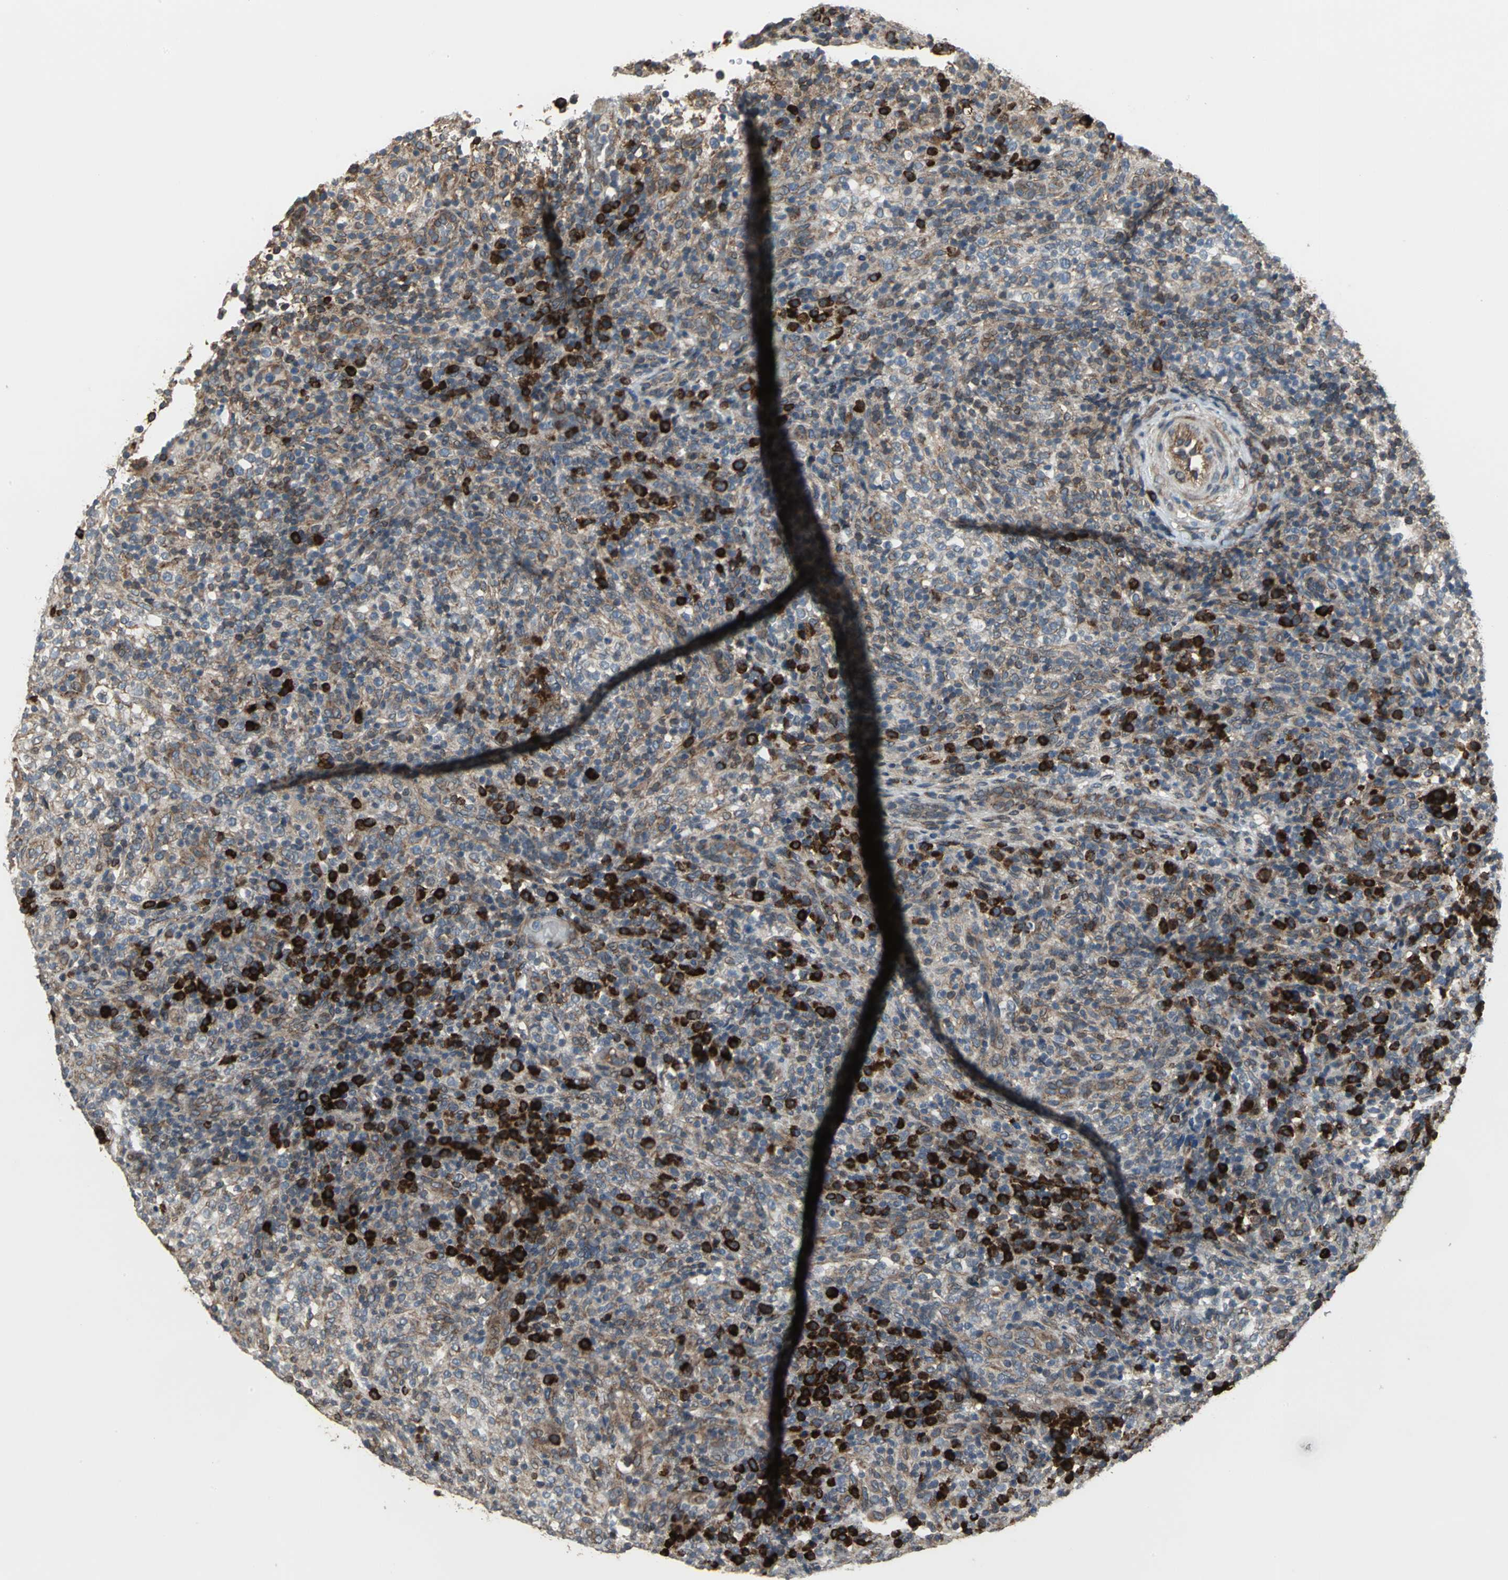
{"staining": {"intensity": "moderate", "quantity": "25%-75%", "location": "cytoplasmic/membranous"}, "tissue": "lymphoma", "cell_type": "Tumor cells", "image_type": "cancer", "snomed": [{"axis": "morphology", "description": "Malignant lymphoma, non-Hodgkin's type, High grade"}, {"axis": "topography", "description": "Lymph node"}], "caption": "High-grade malignant lymphoma, non-Hodgkin's type was stained to show a protein in brown. There is medium levels of moderate cytoplasmic/membranous positivity in about 25%-75% of tumor cells. The staining was performed using DAB, with brown indicating positive protein expression. Nuclei are stained blue with hematoxylin.", "gene": "SYVN1", "patient": {"sex": "female", "age": 76}}